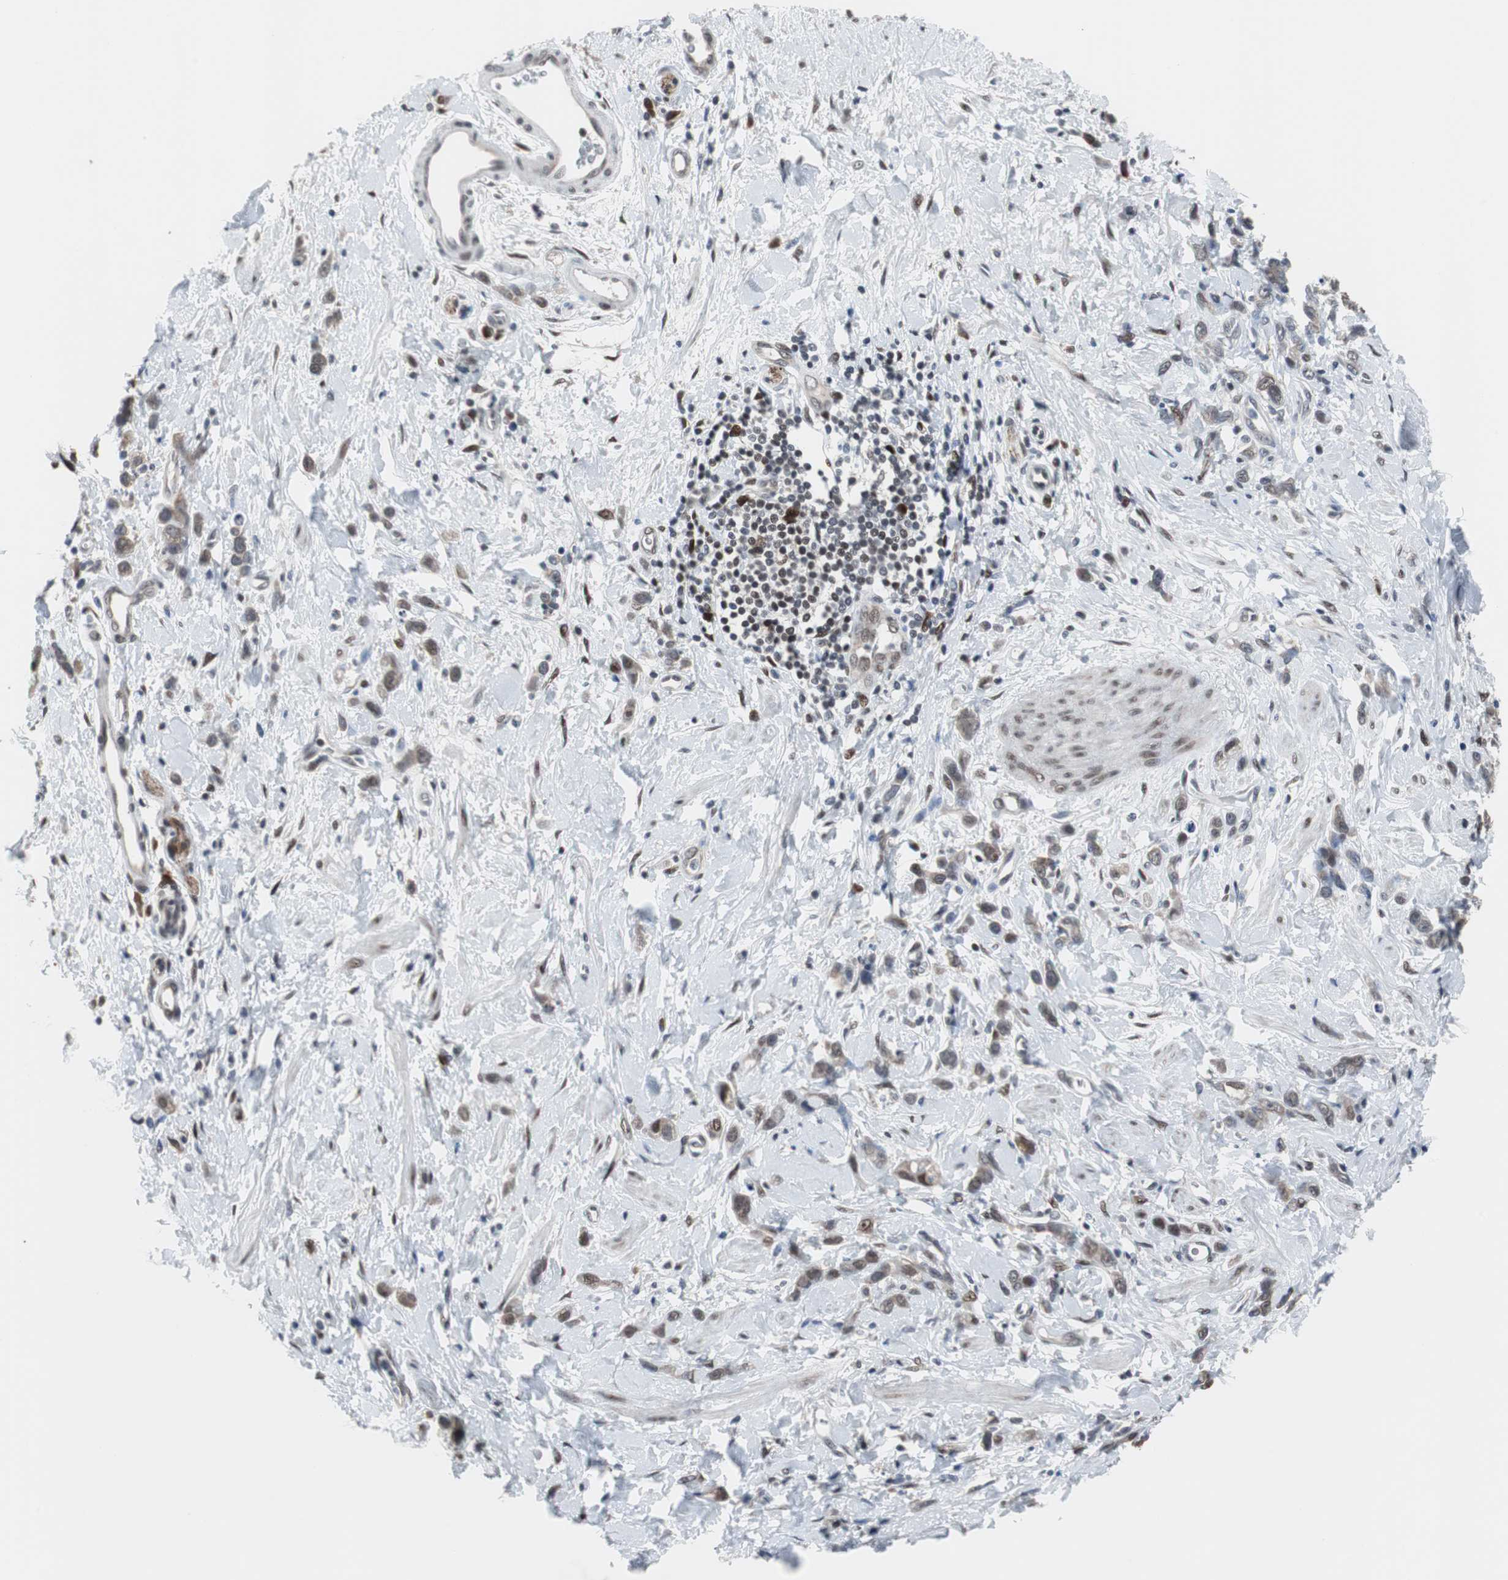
{"staining": {"intensity": "weak", "quantity": ">75%", "location": "cytoplasmic/membranous,nuclear"}, "tissue": "stomach cancer", "cell_type": "Tumor cells", "image_type": "cancer", "snomed": [{"axis": "morphology", "description": "Normal tissue, NOS"}, {"axis": "morphology", "description": "Adenocarcinoma, NOS"}, {"axis": "topography", "description": "Stomach"}], "caption": "IHC (DAB) staining of human stomach adenocarcinoma demonstrates weak cytoplasmic/membranous and nuclear protein expression in about >75% of tumor cells.", "gene": "ZHX2", "patient": {"sex": "male", "age": 82}}